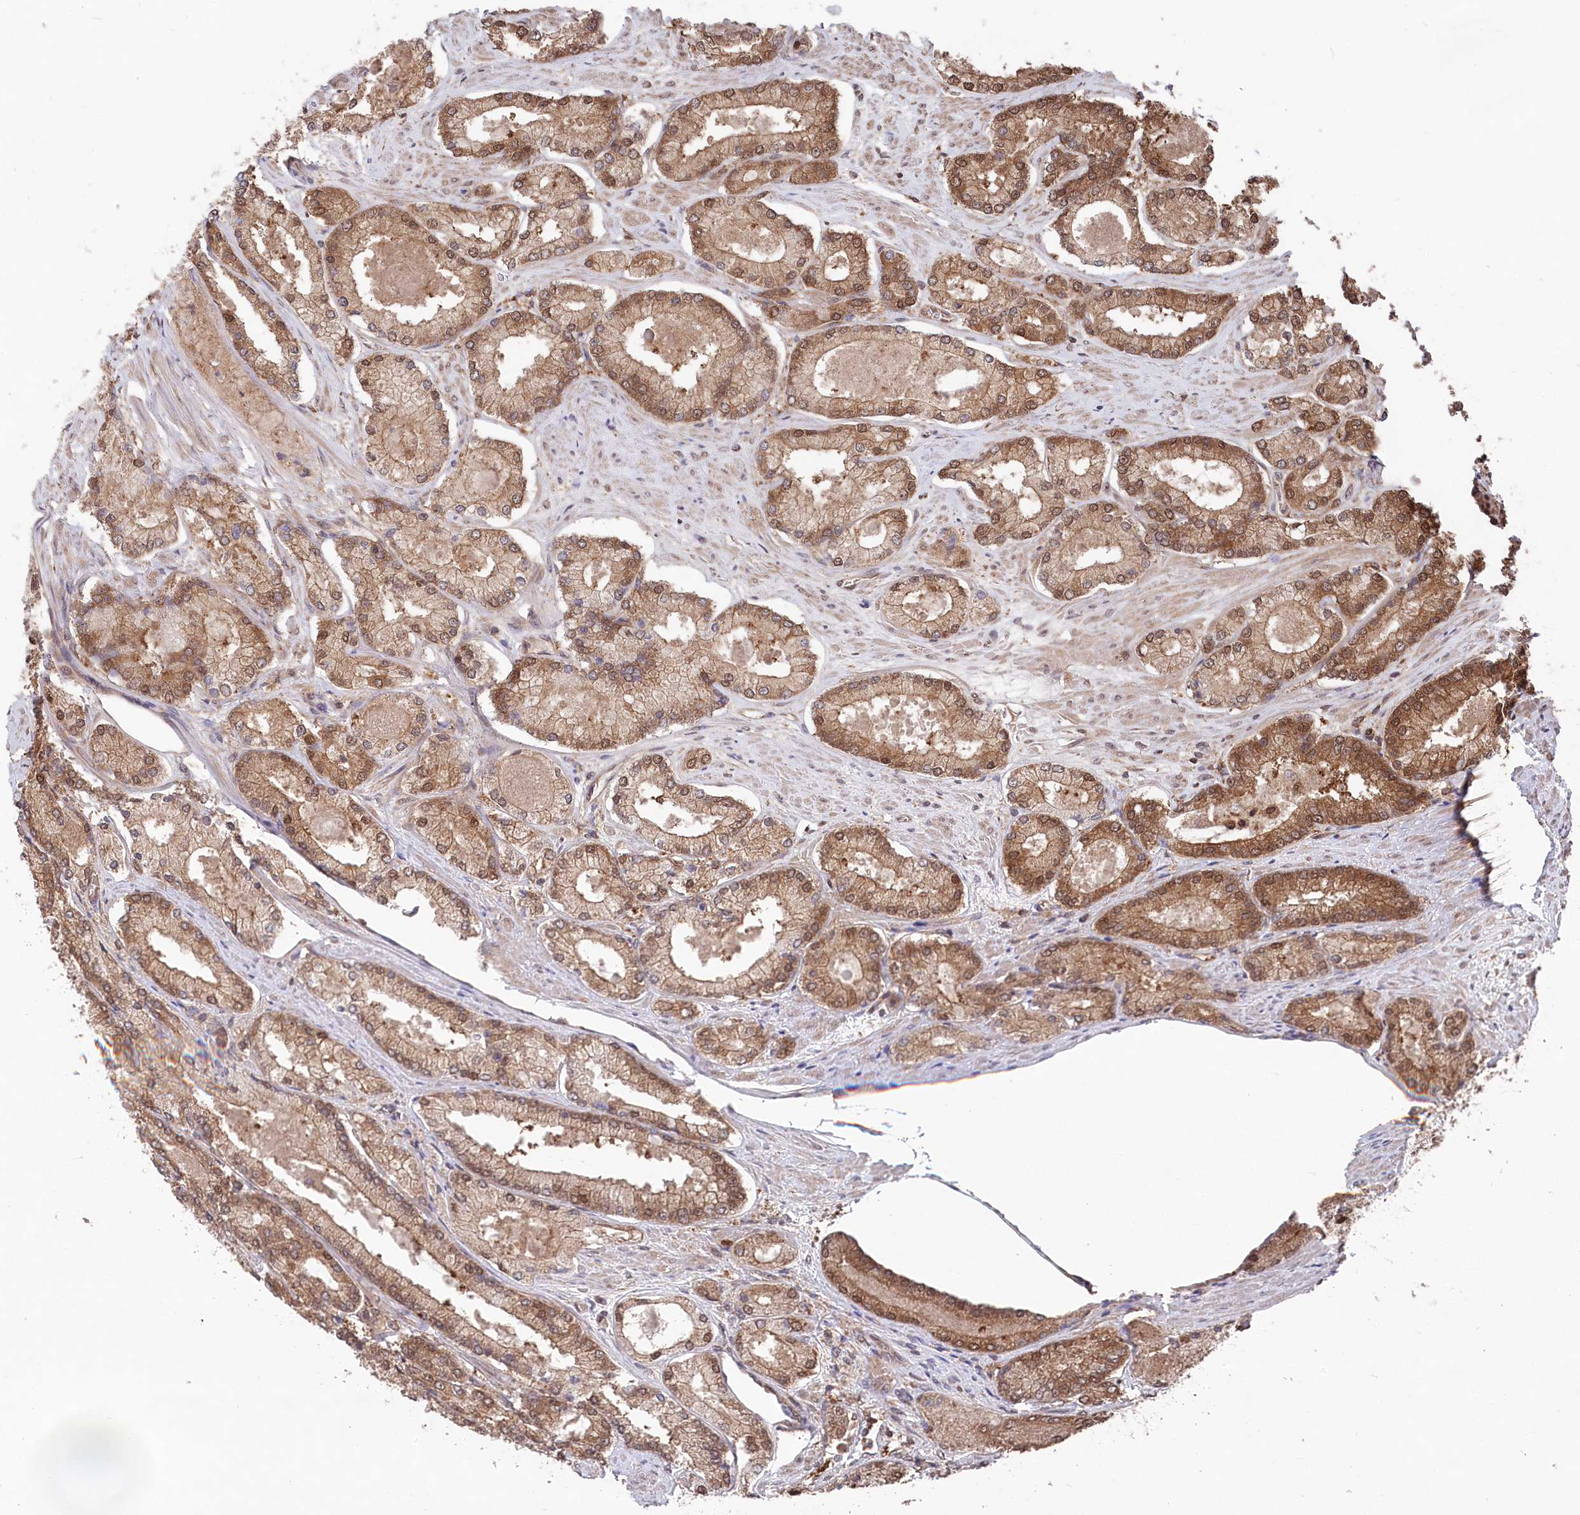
{"staining": {"intensity": "moderate", "quantity": ">75%", "location": "cytoplasmic/membranous,nuclear"}, "tissue": "prostate cancer", "cell_type": "Tumor cells", "image_type": "cancer", "snomed": [{"axis": "morphology", "description": "Adenocarcinoma, Low grade"}, {"axis": "topography", "description": "Prostate"}], "caption": "DAB immunohistochemical staining of human low-grade adenocarcinoma (prostate) exhibits moderate cytoplasmic/membranous and nuclear protein expression in approximately >75% of tumor cells.", "gene": "PSMA1", "patient": {"sex": "male", "age": 74}}